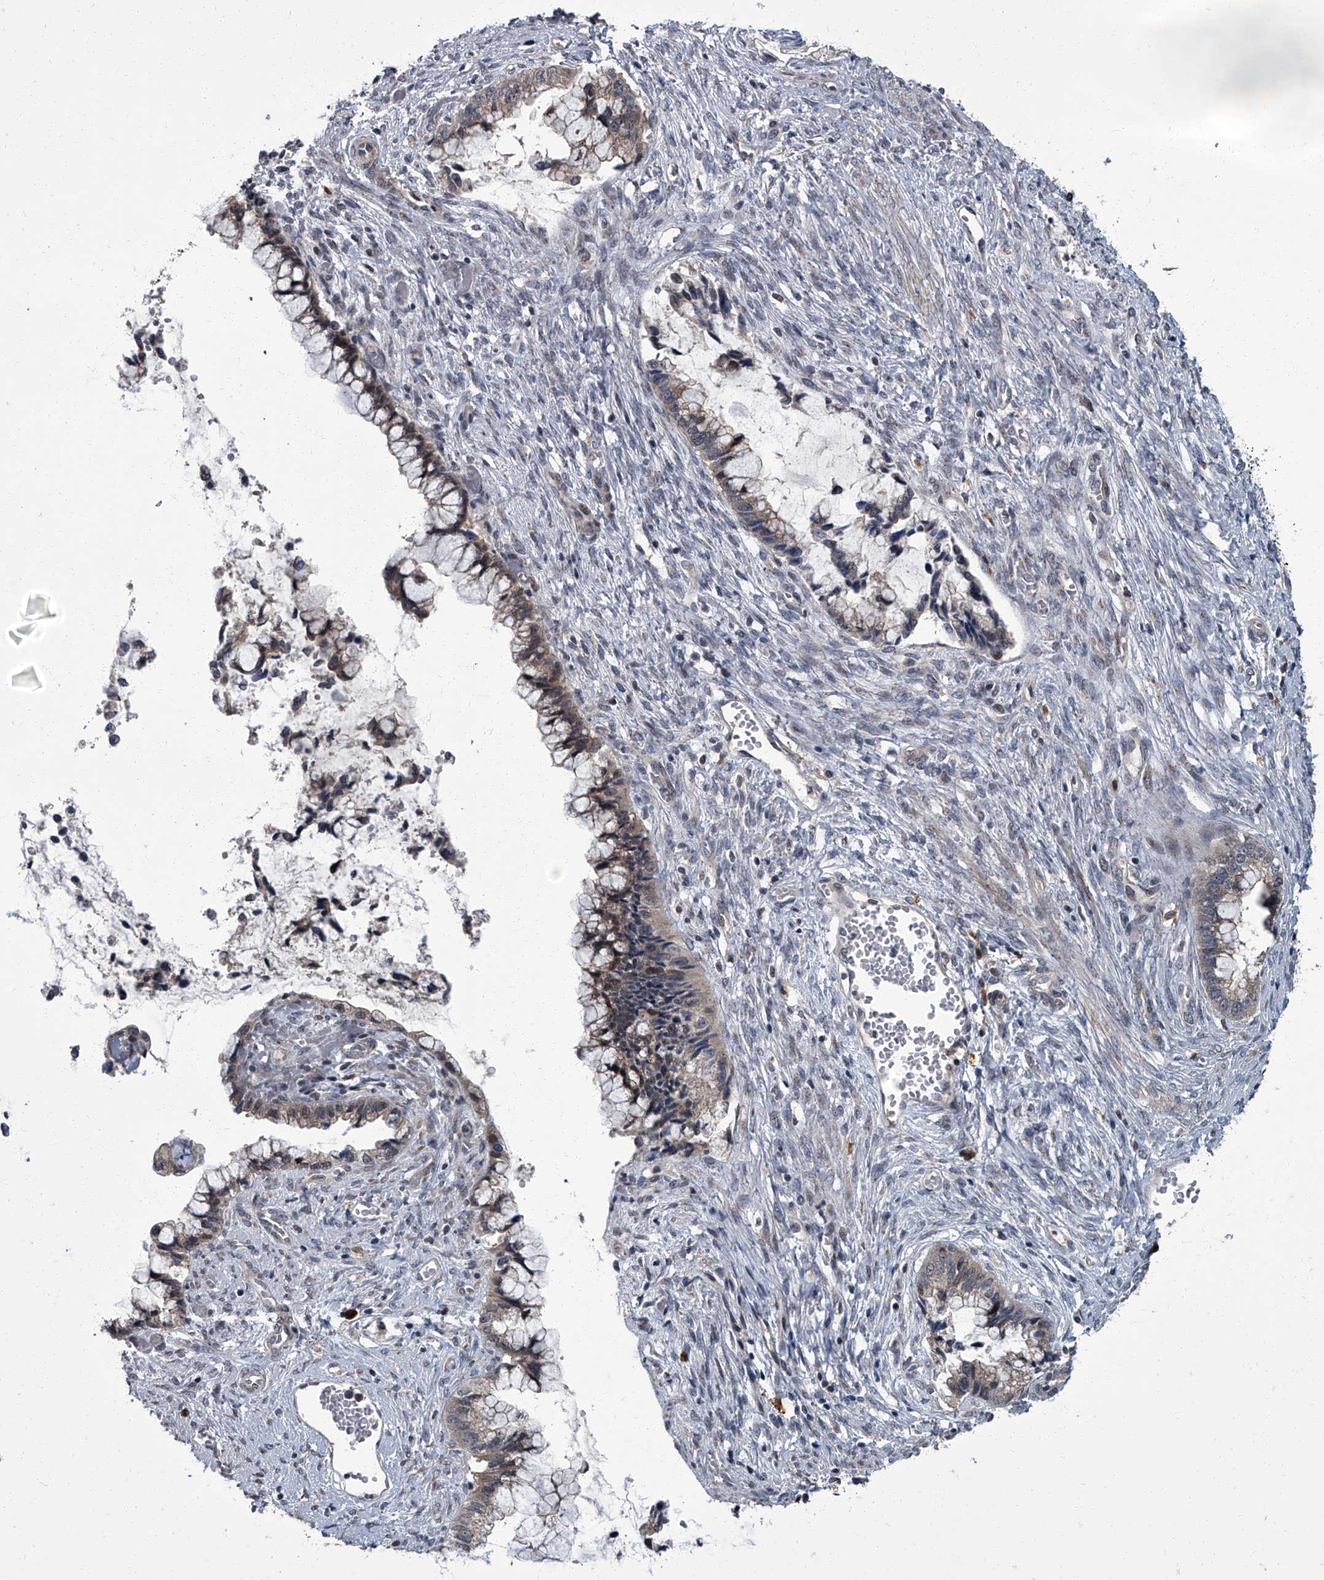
{"staining": {"intensity": "weak", "quantity": "25%-75%", "location": "cytoplasmic/membranous"}, "tissue": "cervical cancer", "cell_type": "Tumor cells", "image_type": "cancer", "snomed": [{"axis": "morphology", "description": "Adenocarcinoma, NOS"}, {"axis": "topography", "description": "Cervix"}], "caption": "Human adenocarcinoma (cervical) stained with a protein marker demonstrates weak staining in tumor cells.", "gene": "ZNF274", "patient": {"sex": "female", "age": 44}}